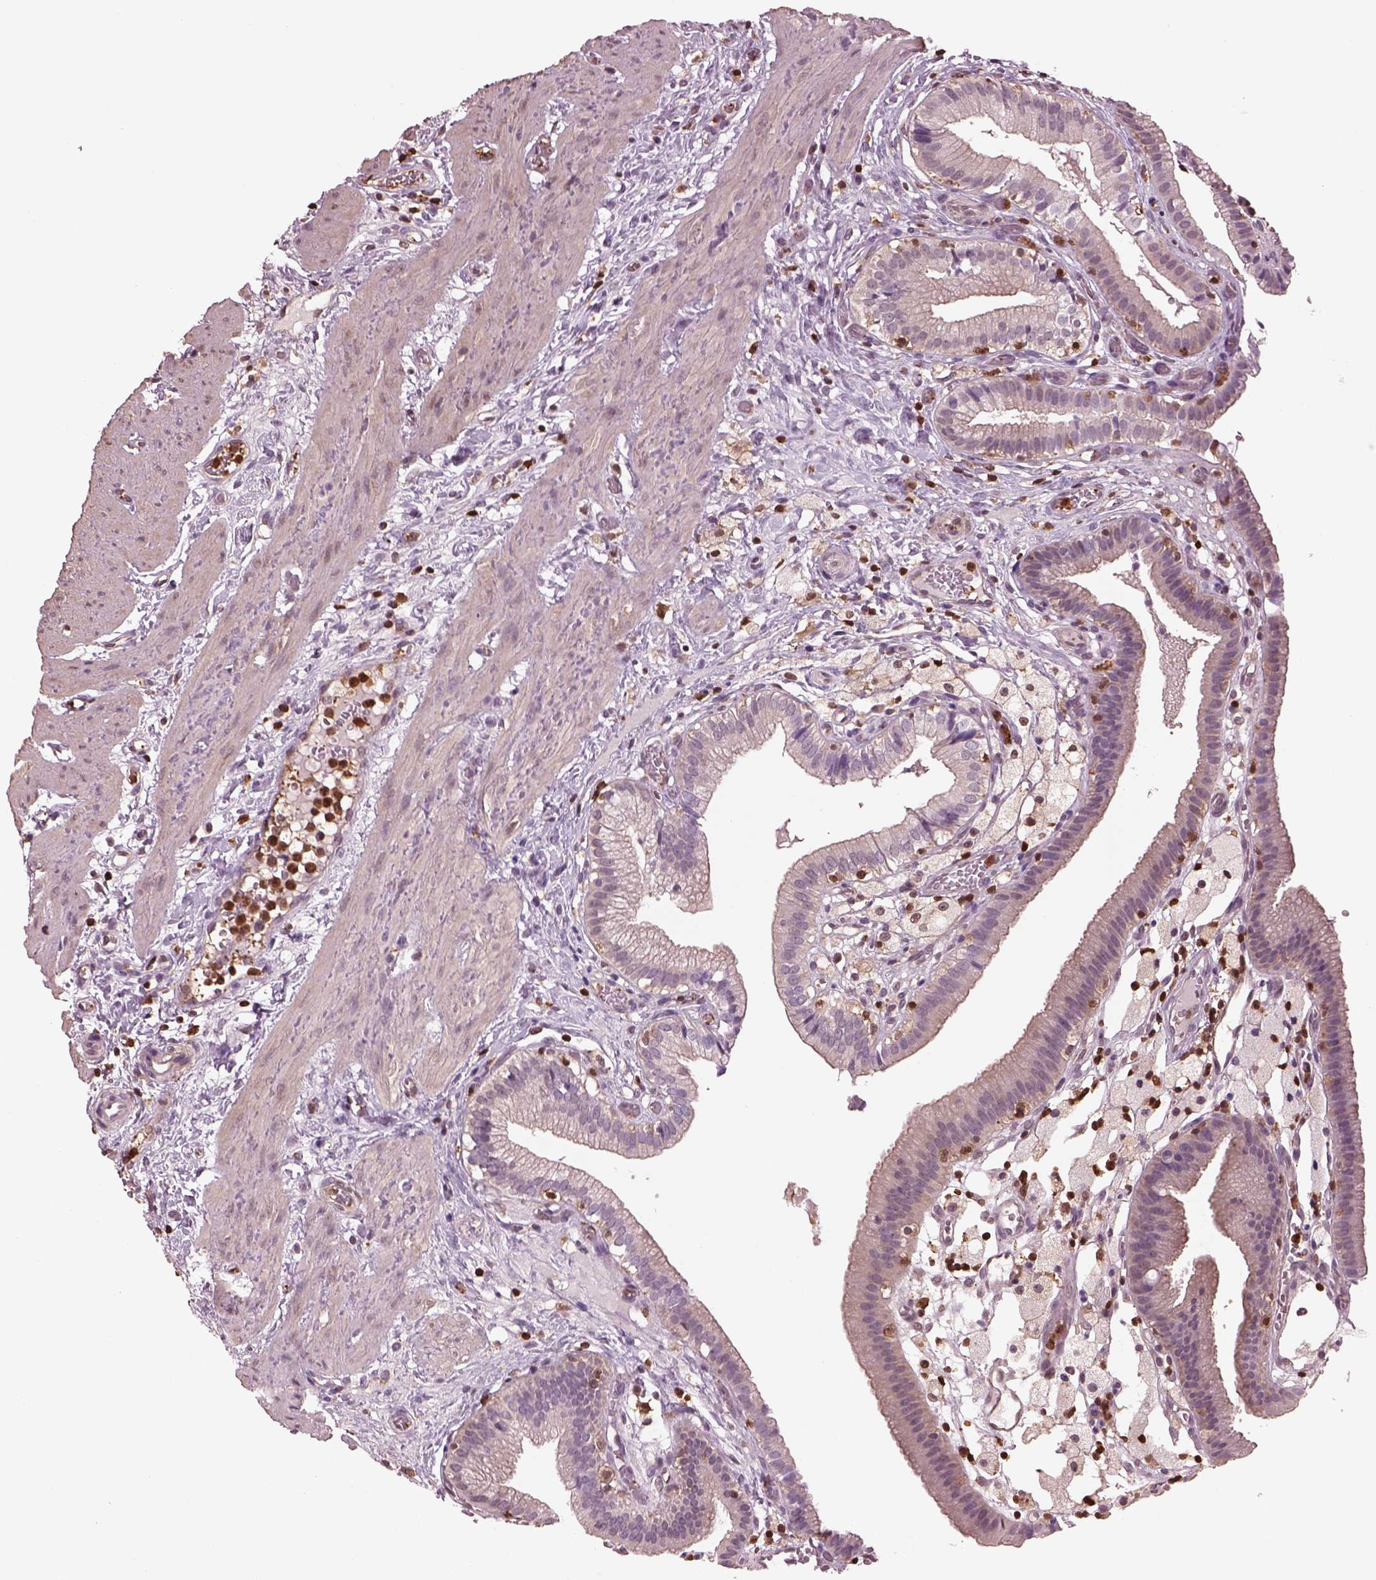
{"staining": {"intensity": "negative", "quantity": "none", "location": "none"}, "tissue": "gallbladder", "cell_type": "Glandular cells", "image_type": "normal", "snomed": [{"axis": "morphology", "description": "Normal tissue, NOS"}, {"axis": "topography", "description": "Gallbladder"}], "caption": "There is no significant positivity in glandular cells of gallbladder.", "gene": "IL31RA", "patient": {"sex": "female", "age": 24}}